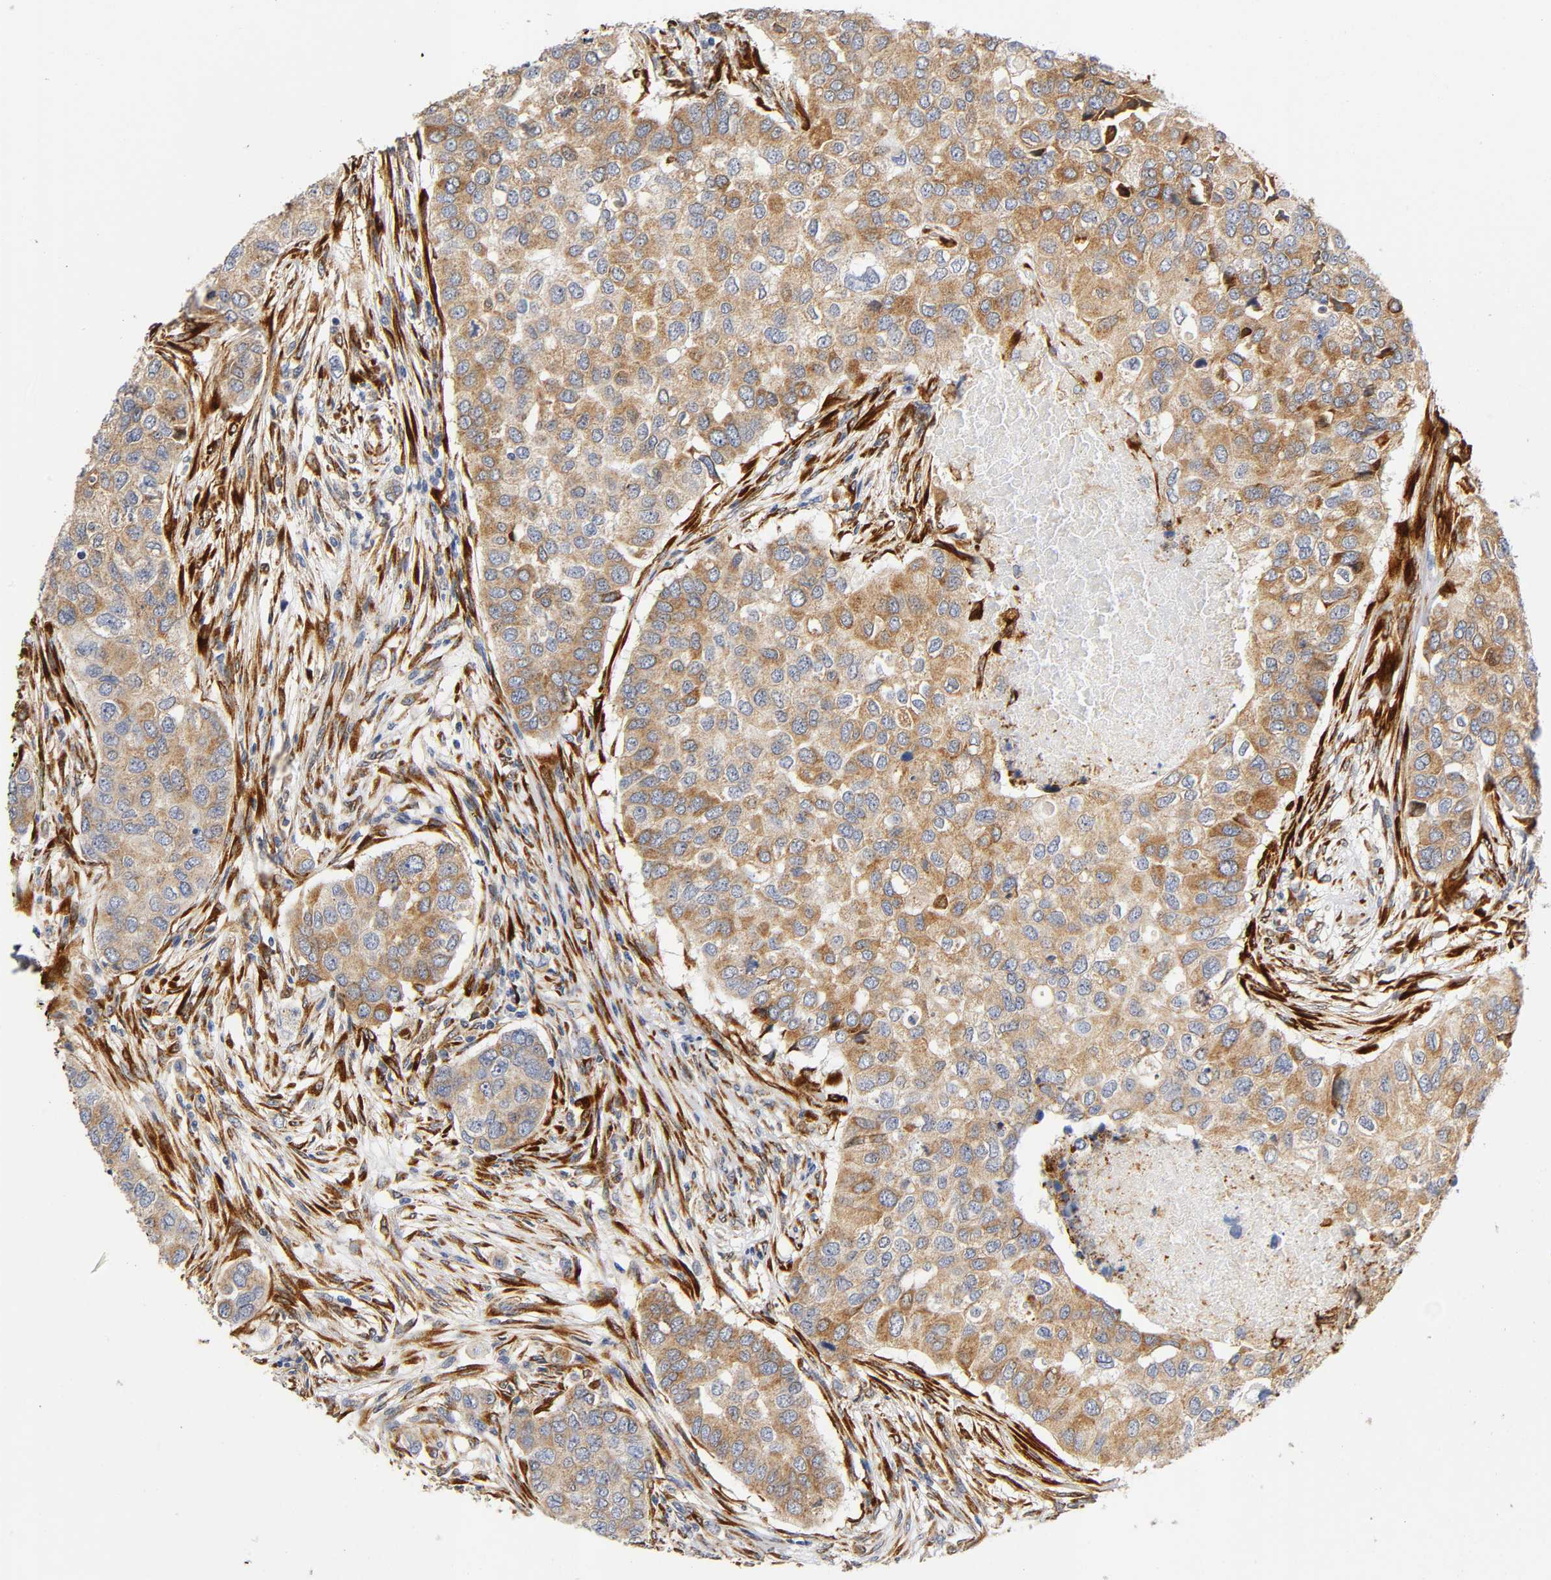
{"staining": {"intensity": "moderate", "quantity": ">75%", "location": "cytoplasmic/membranous"}, "tissue": "breast cancer", "cell_type": "Tumor cells", "image_type": "cancer", "snomed": [{"axis": "morphology", "description": "Normal tissue, NOS"}, {"axis": "morphology", "description": "Duct carcinoma"}, {"axis": "topography", "description": "Breast"}], "caption": "A brown stain labels moderate cytoplasmic/membranous staining of a protein in human breast cancer tumor cells.", "gene": "SOS2", "patient": {"sex": "female", "age": 49}}